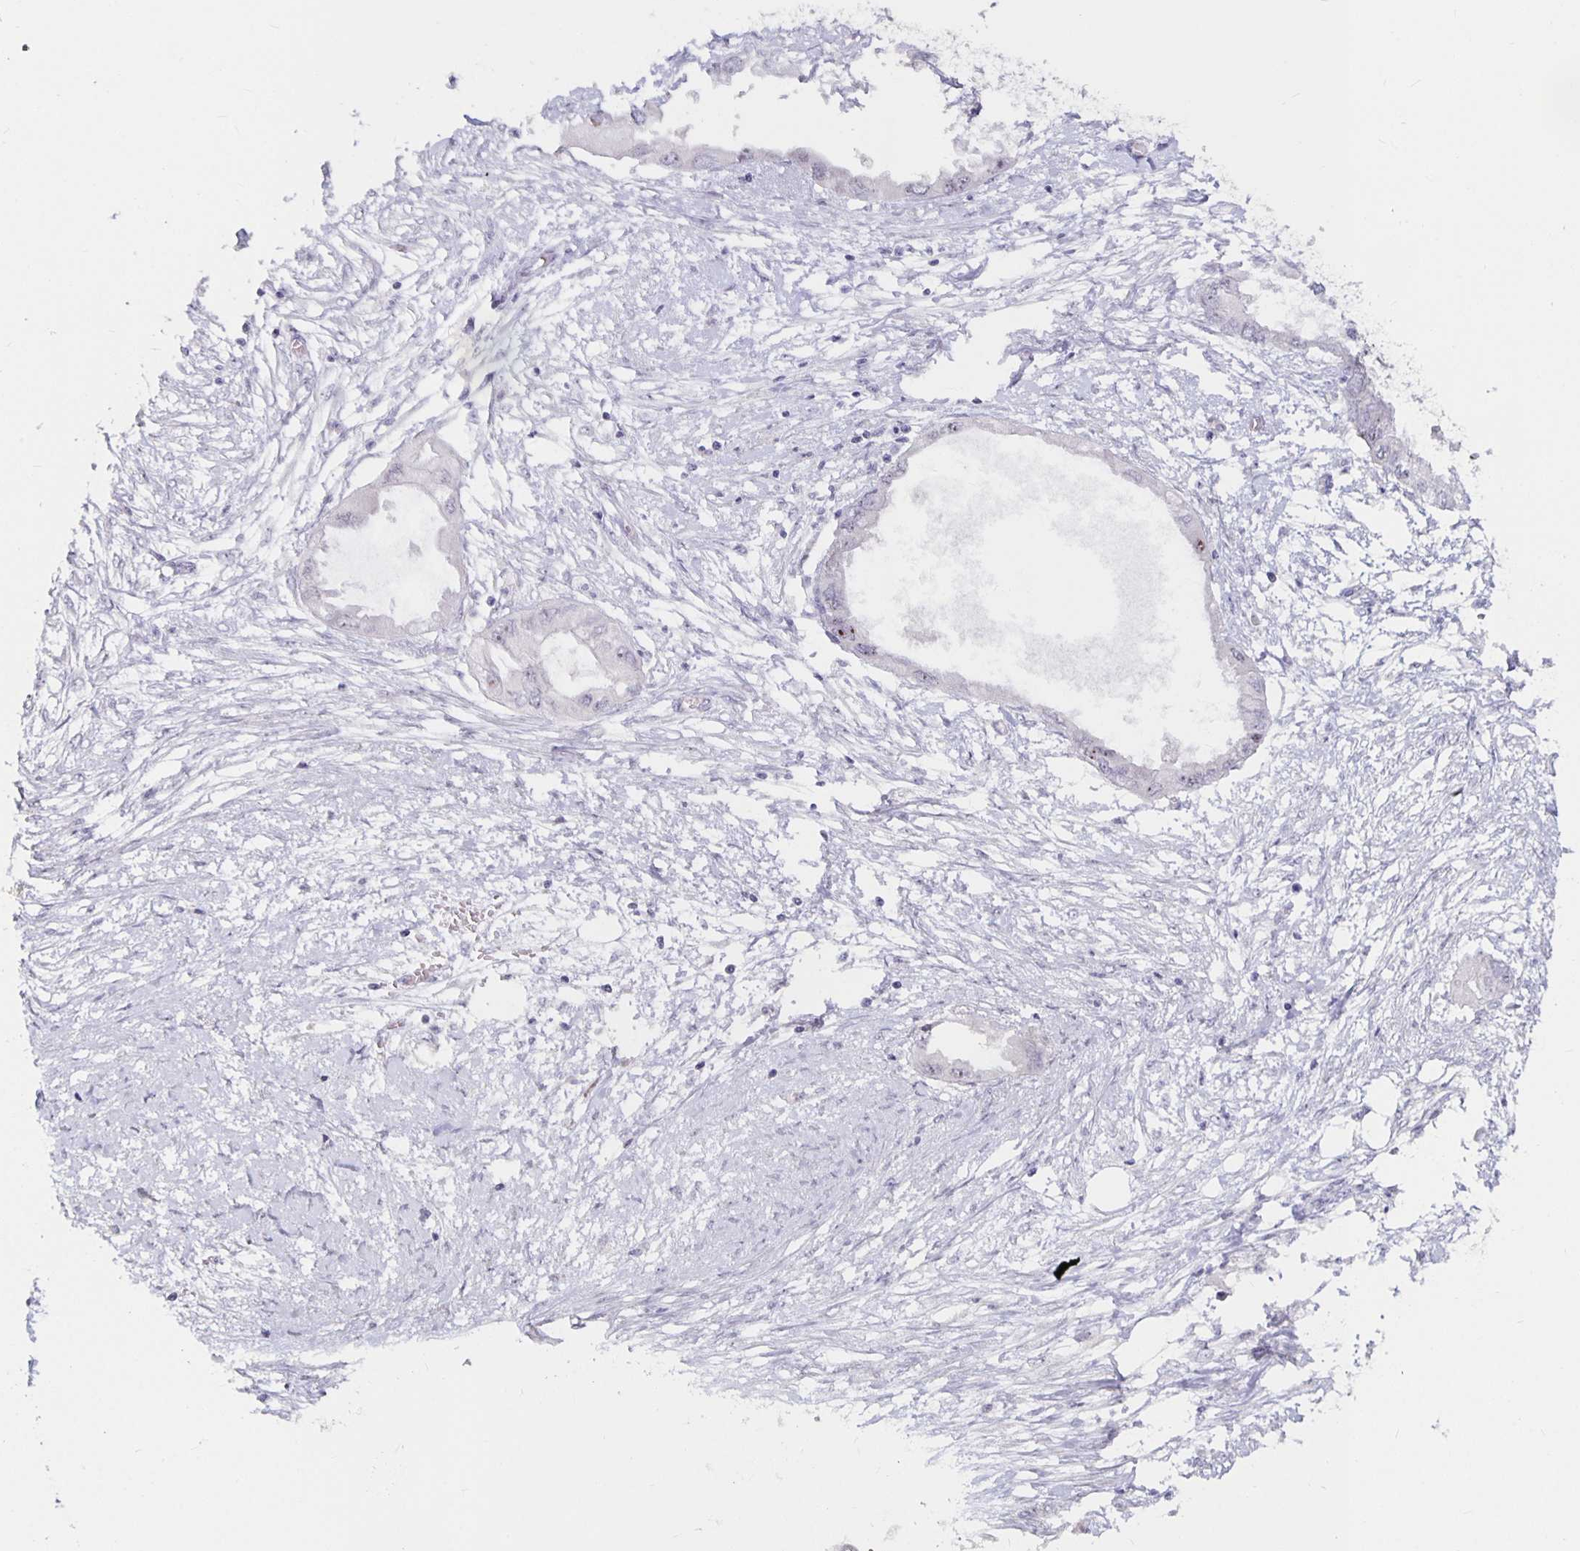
{"staining": {"intensity": "negative", "quantity": "none", "location": "none"}, "tissue": "endometrial cancer", "cell_type": "Tumor cells", "image_type": "cancer", "snomed": [{"axis": "morphology", "description": "Adenocarcinoma, NOS"}, {"axis": "morphology", "description": "Adenocarcinoma, metastatic, NOS"}, {"axis": "topography", "description": "Adipose tissue"}, {"axis": "topography", "description": "Endometrium"}], "caption": "An IHC photomicrograph of endometrial cancer (metastatic adenocarcinoma) is shown. There is no staining in tumor cells of endometrial cancer (metastatic adenocarcinoma).", "gene": "NUP85", "patient": {"sex": "female", "age": 67}}